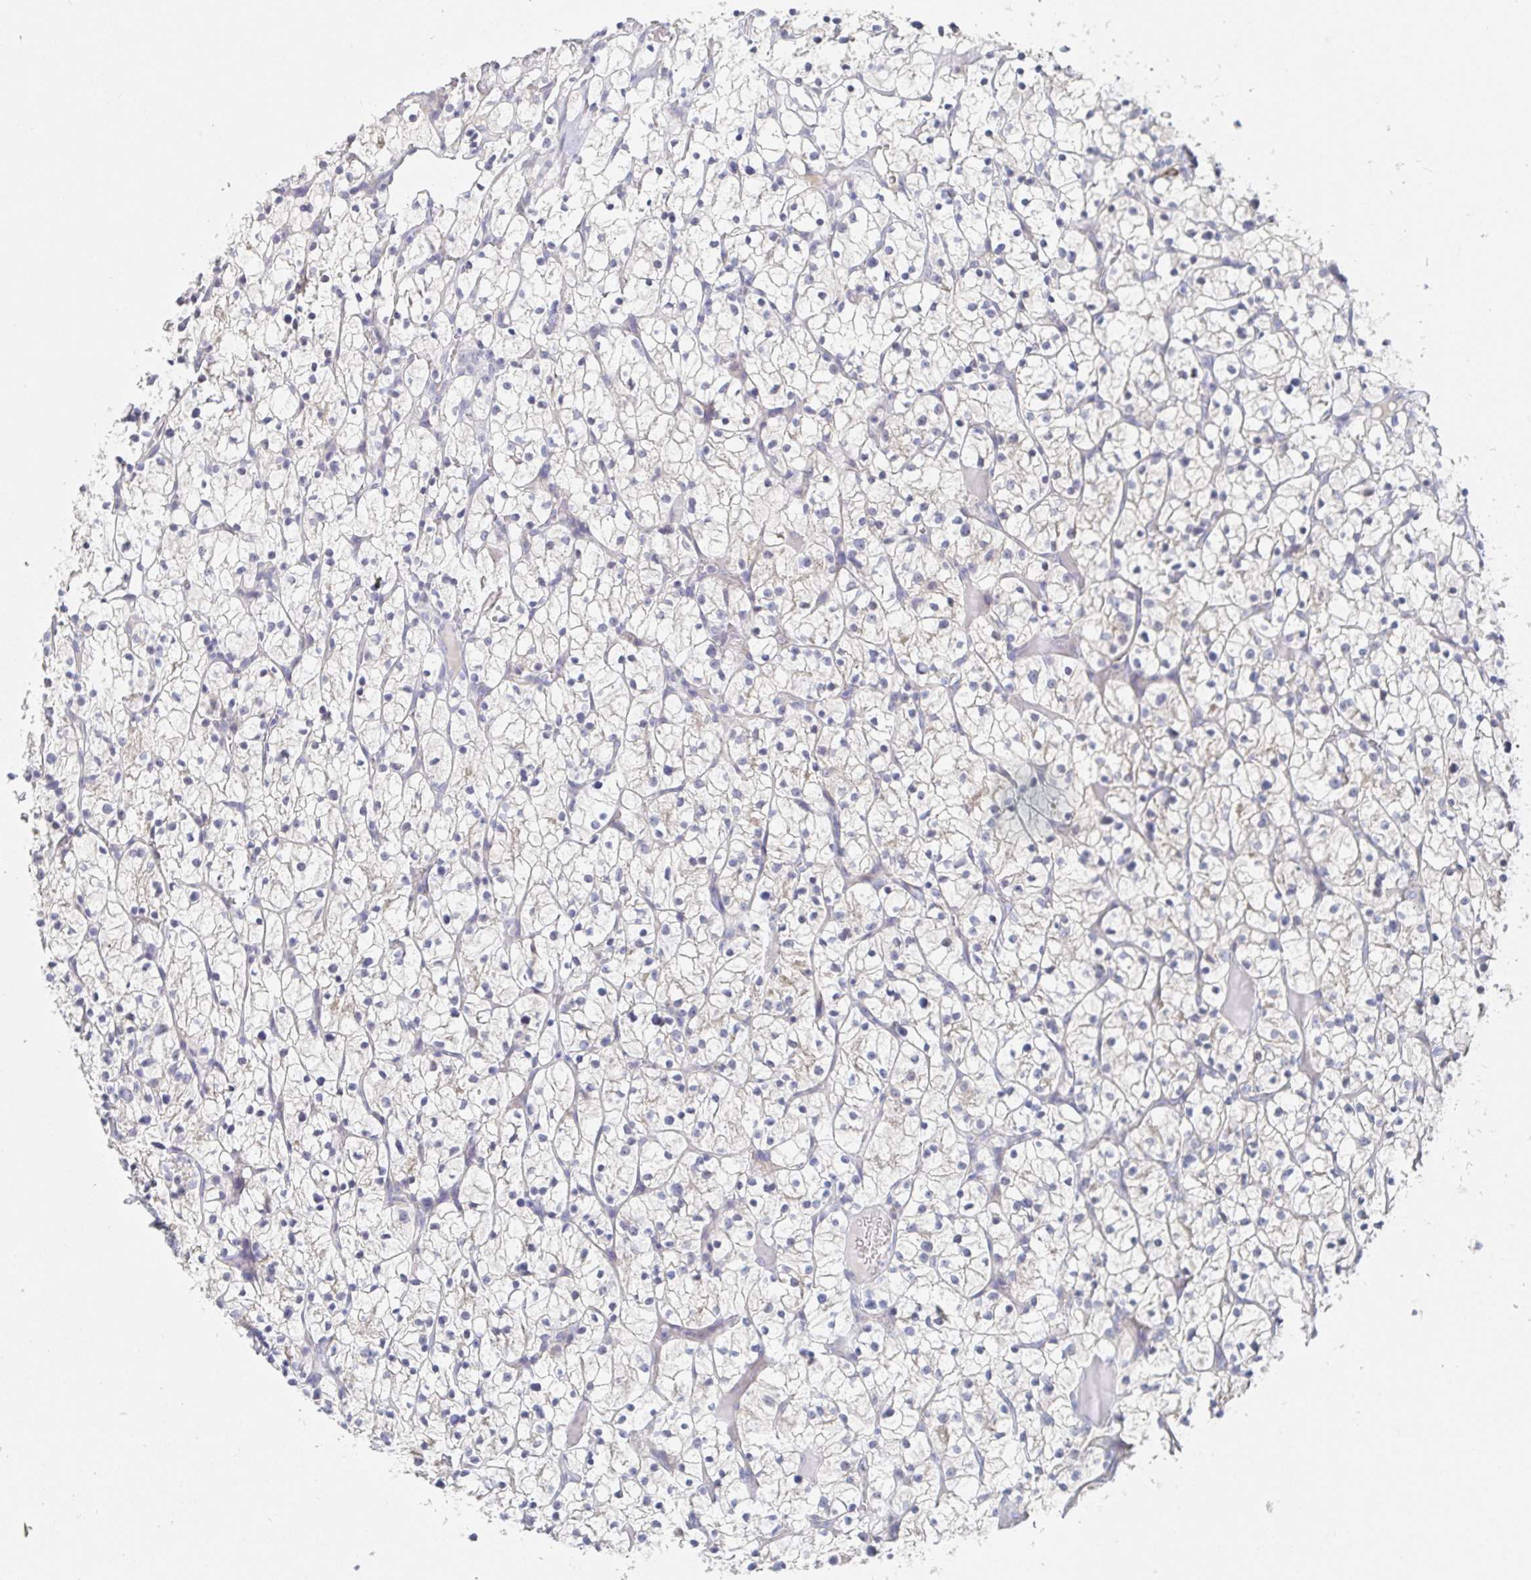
{"staining": {"intensity": "weak", "quantity": "<25%", "location": "cytoplasmic/membranous"}, "tissue": "renal cancer", "cell_type": "Tumor cells", "image_type": "cancer", "snomed": [{"axis": "morphology", "description": "Adenocarcinoma, NOS"}, {"axis": "topography", "description": "Kidney"}], "caption": "Immunohistochemistry photomicrograph of neoplastic tissue: human adenocarcinoma (renal) stained with DAB displays no significant protein positivity in tumor cells.", "gene": "ZNF430", "patient": {"sex": "female", "age": 64}}